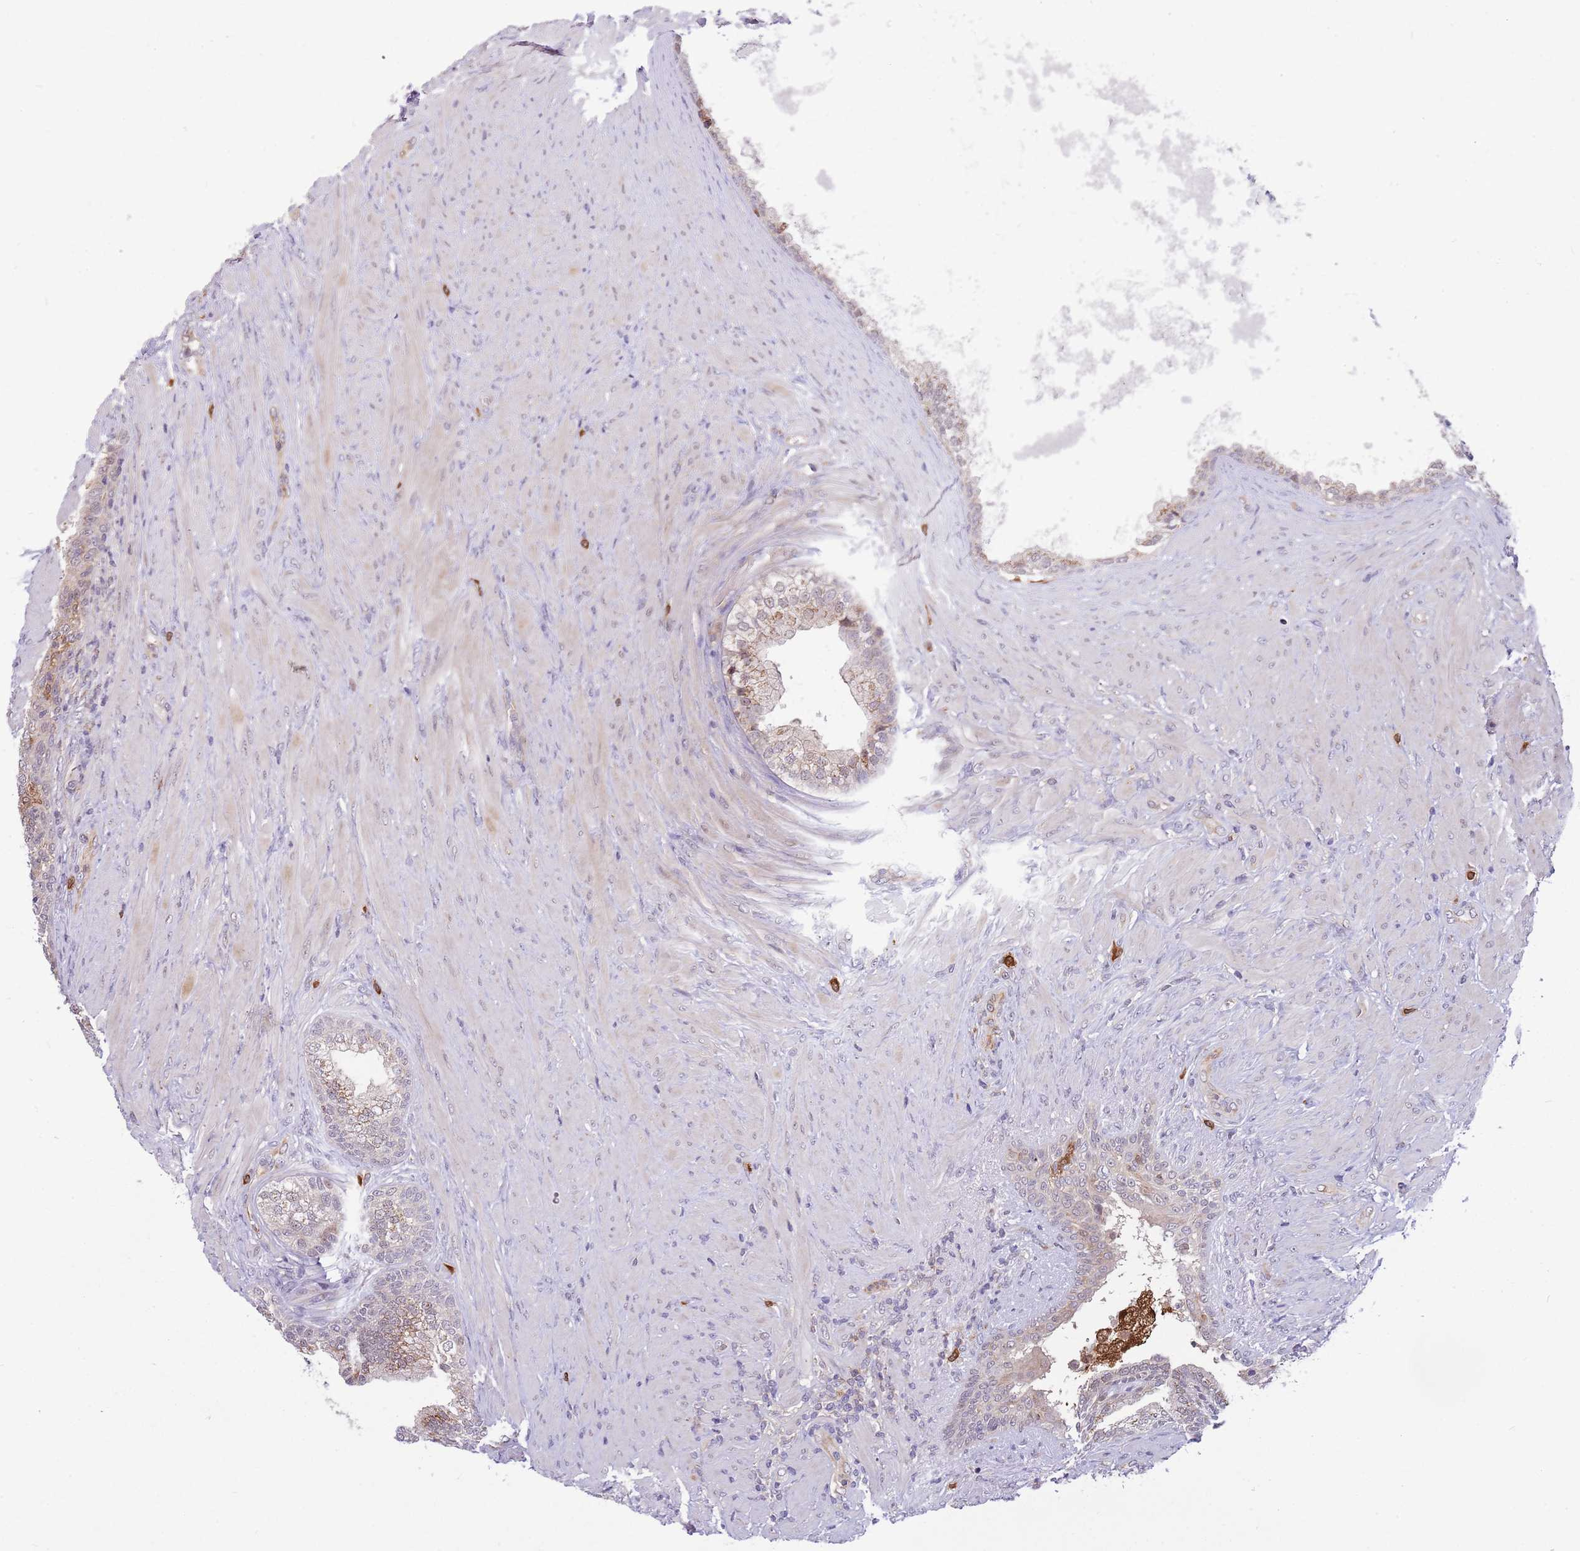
{"staining": {"intensity": "weak", "quantity": ">75%", "location": "cytoplasmic/membranous"}, "tissue": "prostate", "cell_type": "Glandular cells", "image_type": "normal", "snomed": [{"axis": "morphology", "description": "Normal tissue, NOS"}, {"axis": "topography", "description": "Prostate"}], "caption": "Immunohistochemical staining of normal human prostate exhibits low levels of weak cytoplasmic/membranous staining in approximately >75% of glandular cells.", "gene": "CCNJL", "patient": {"sex": "male", "age": 76}}